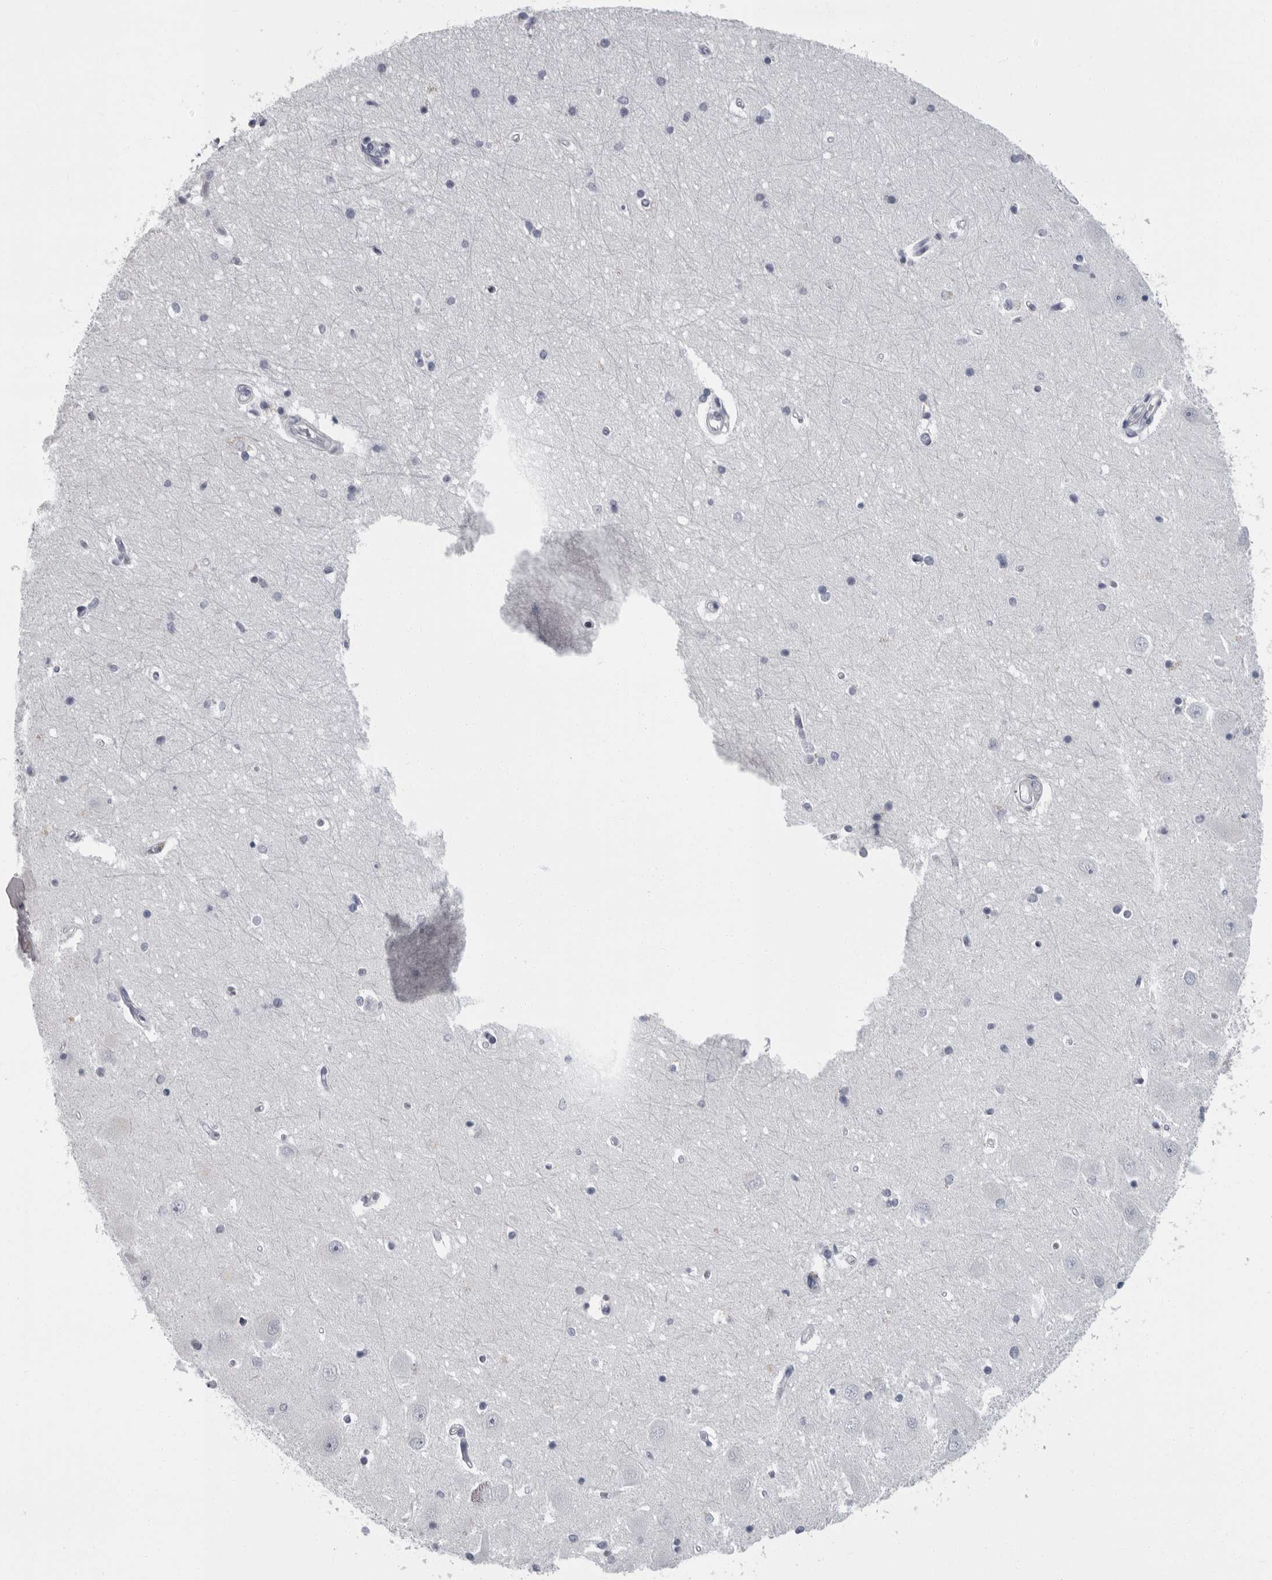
{"staining": {"intensity": "negative", "quantity": "none", "location": "none"}, "tissue": "hippocampus", "cell_type": "Glial cells", "image_type": "normal", "snomed": [{"axis": "morphology", "description": "Normal tissue, NOS"}, {"axis": "topography", "description": "Hippocampus"}], "caption": "Immunohistochemical staining of benign hippocampus reveals no significant staining in glial cells. (Stains: DAB immunohistochemistry (IHC) with hematoxylin counter stain, Microscopy: brightfield microscopy at high magnification).", "gene": "SLC25A39", "patient": {"sex": "male", "age": 45}}